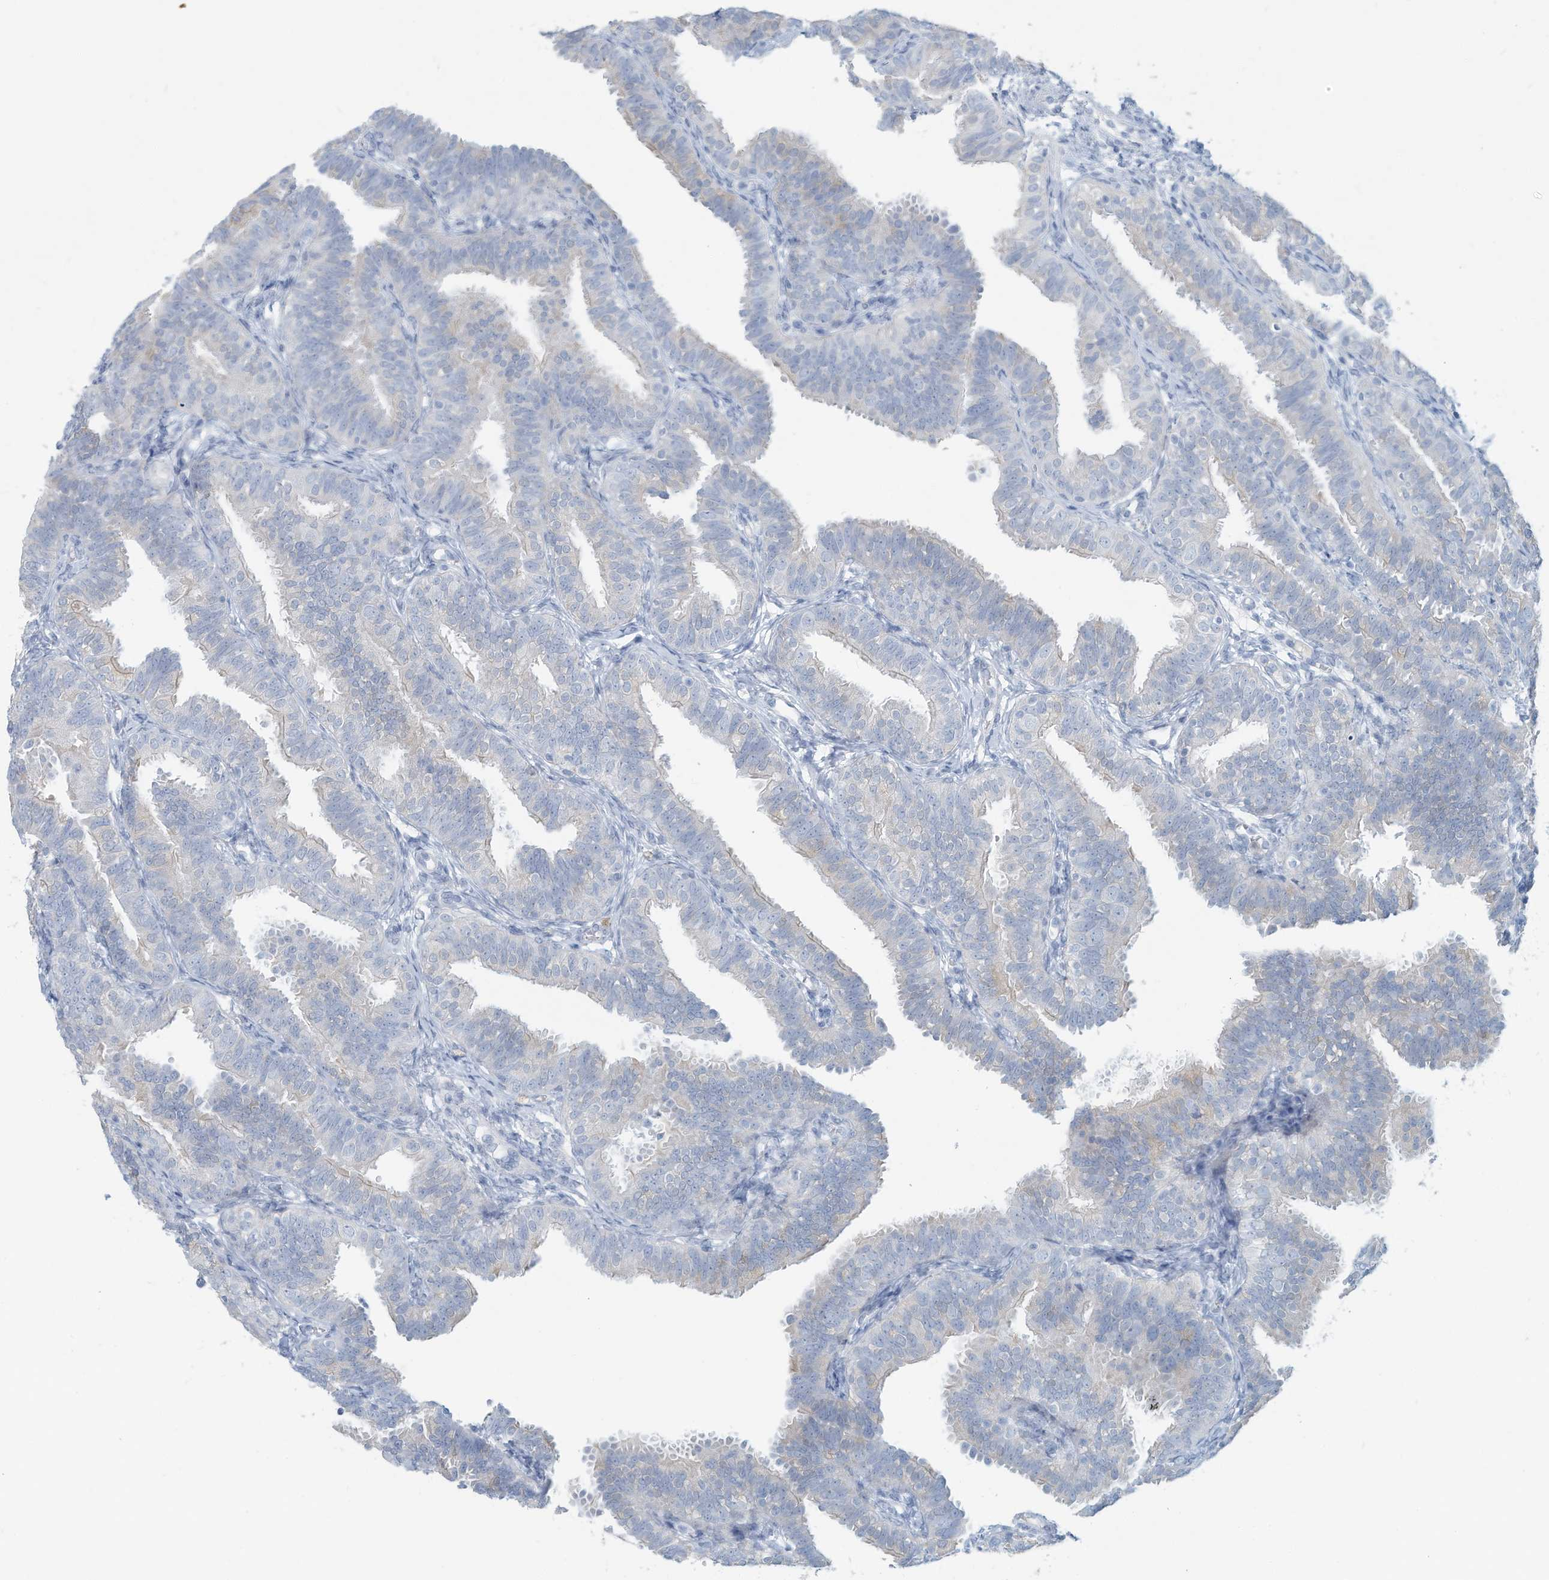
{"staining": {"intensity": "negative", "quantity": "none", "location": "none"}, "tissue": "fallopian tube", "cell_type": "Glandular cells", "image_type": "normal", "snomed": [{"axis": "morphology", "description": "Normal tissue, NOS"}, {"axis": "topography", "description": "Fallopian tube"}], "caption": "Immunohistochemistry of unremarkable human fallopian tube reveals no expression in glandular cells. (Immunohistochemistry, brightfield microscopy, high magnification).", "gene": "ERI2", "patient": {"sex": "female", "age": 35}}